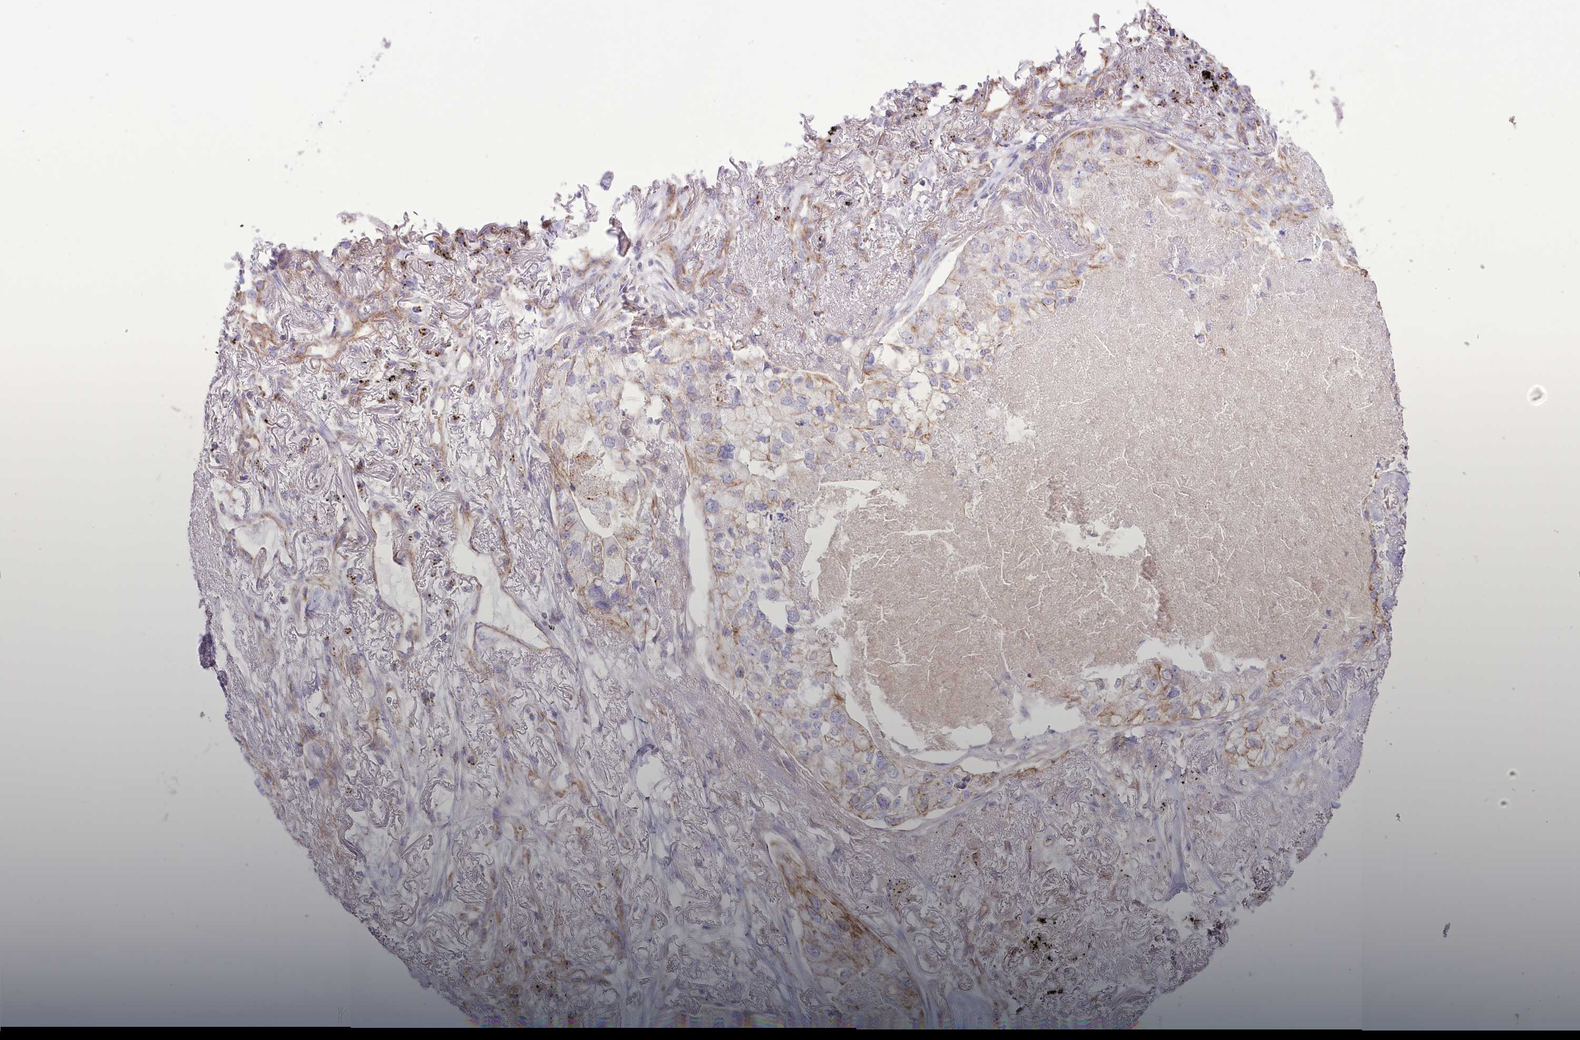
{"staining": {"intensity": "moderate", "quantity": "<25%", "location": "cytoplasmic/membranous"}, "tissue": "lung cancer", "cell_type": "Tumor cells", "image_type": "cancer", "snomed": [{"axis": "morphology", "description": "Adenocarcinoma, NOS"}, {"axis": "topography", "description": "Lung"}], "caption": "A low amount of moderate cytoplasmic/membranous staining is identified in approximately <25% of tumor cells in lung cancer (adenocarcinoma) tissue.", "gene": "FAM216A", "patient": {"sex": "male", "age": 65}}